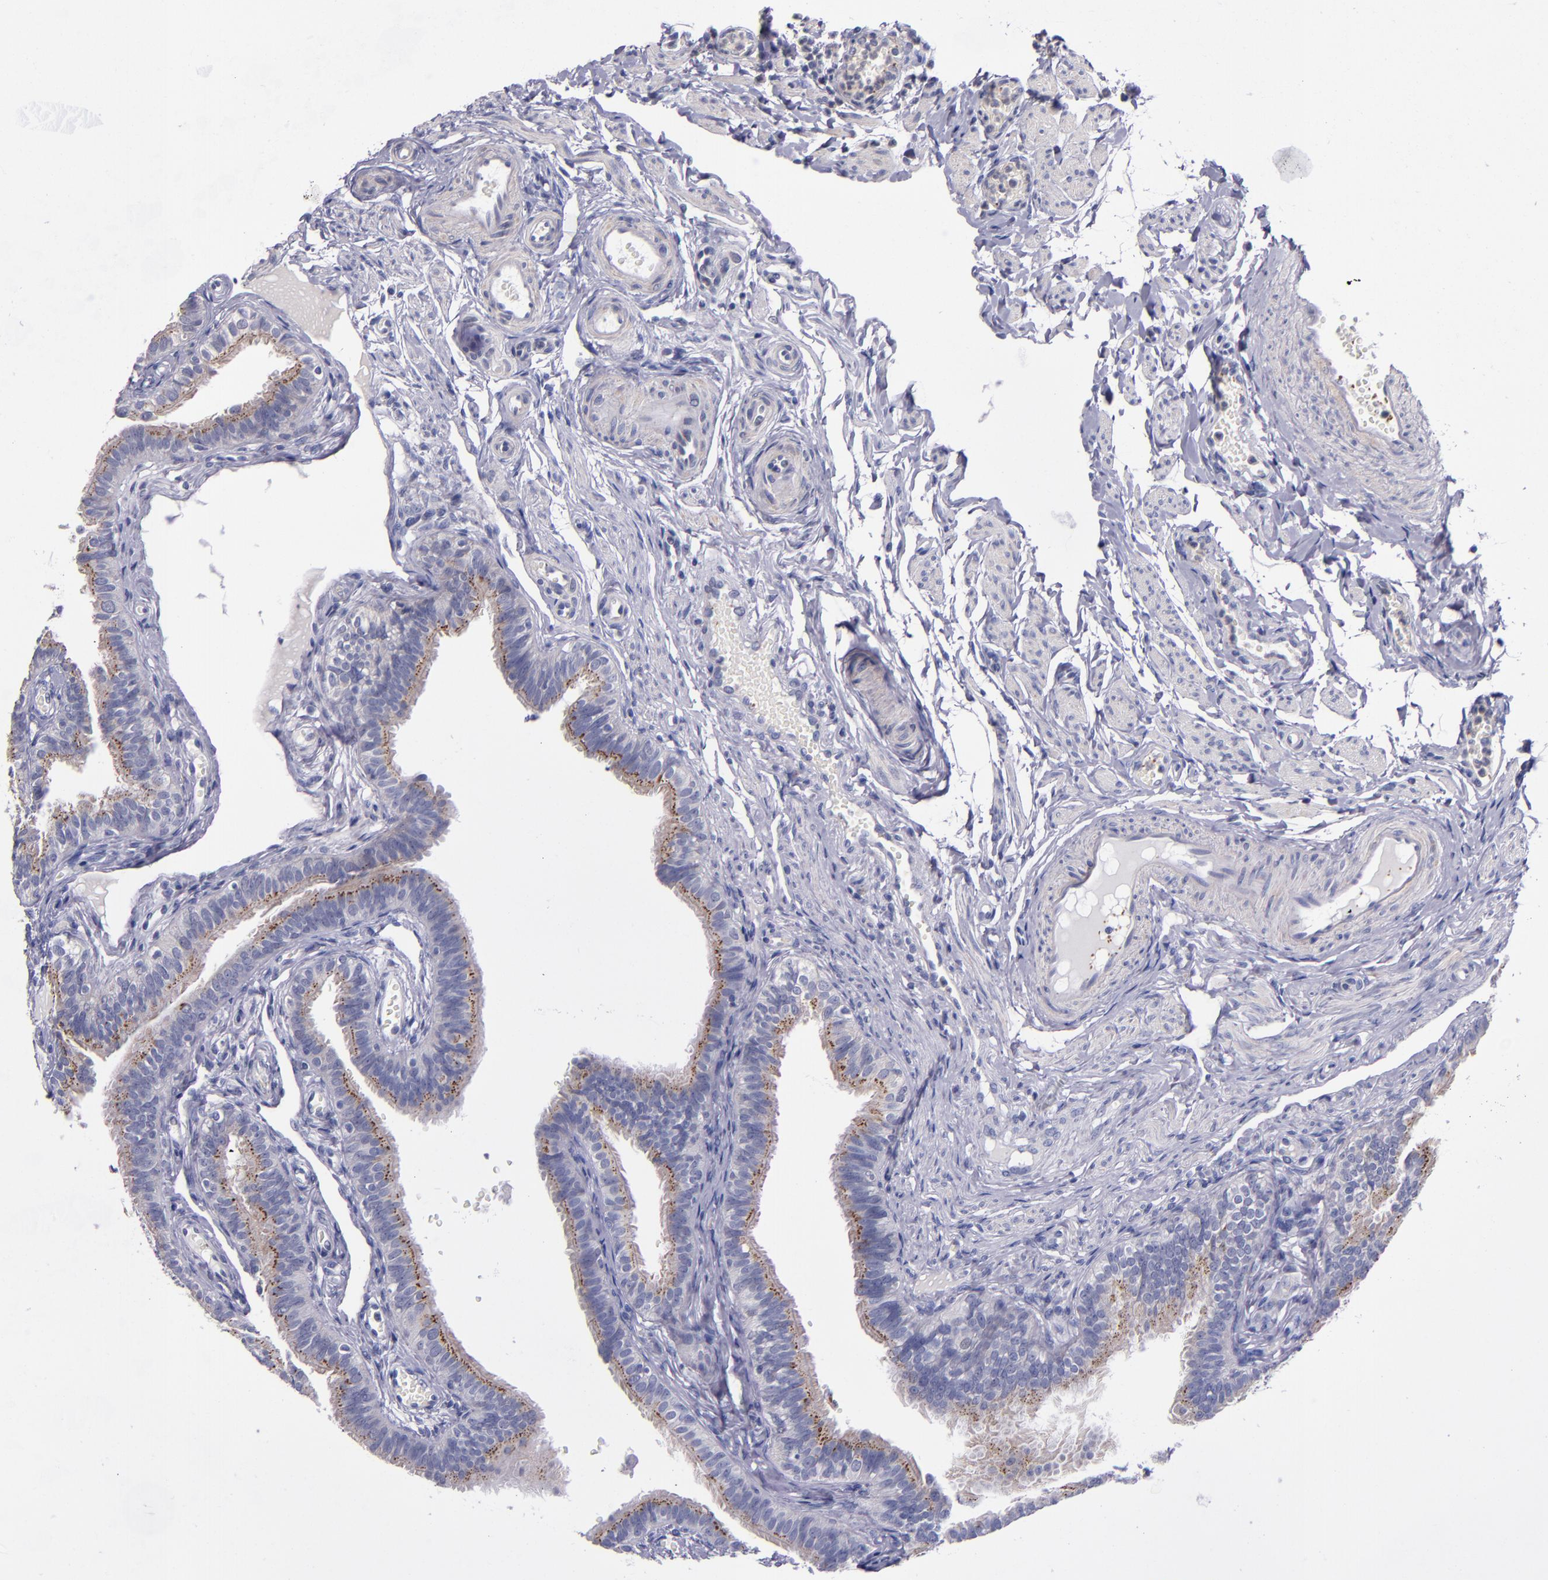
{"staining": {"intensity": "strong", "quantity": ">75%", "location": "cytoplasmic/membranous"}, "tissue": "fallopian tube", "cell_type": "Glandular cells", "image_type": "normal", "snomed": [{"axis": "morphology", "description": "Normal tissue, NOS"}, {"axis": "morphology", "description": "Dermoid, NOS"}, {"axis": "topography", "description": "Fallopian tube"}], "caption": "IHC histopathology image of normal fallopian tube: human fallopian tube stained using immunohistochemistry (IHC) exhibits high levels of strong protein expression localized specifically in the cytoplasmic/membranous of glandular cells, appearing as a cytoplasmic/membranous brown color.", "gene": "RAB41", "patient": {"sex": "female", "age": 33}}